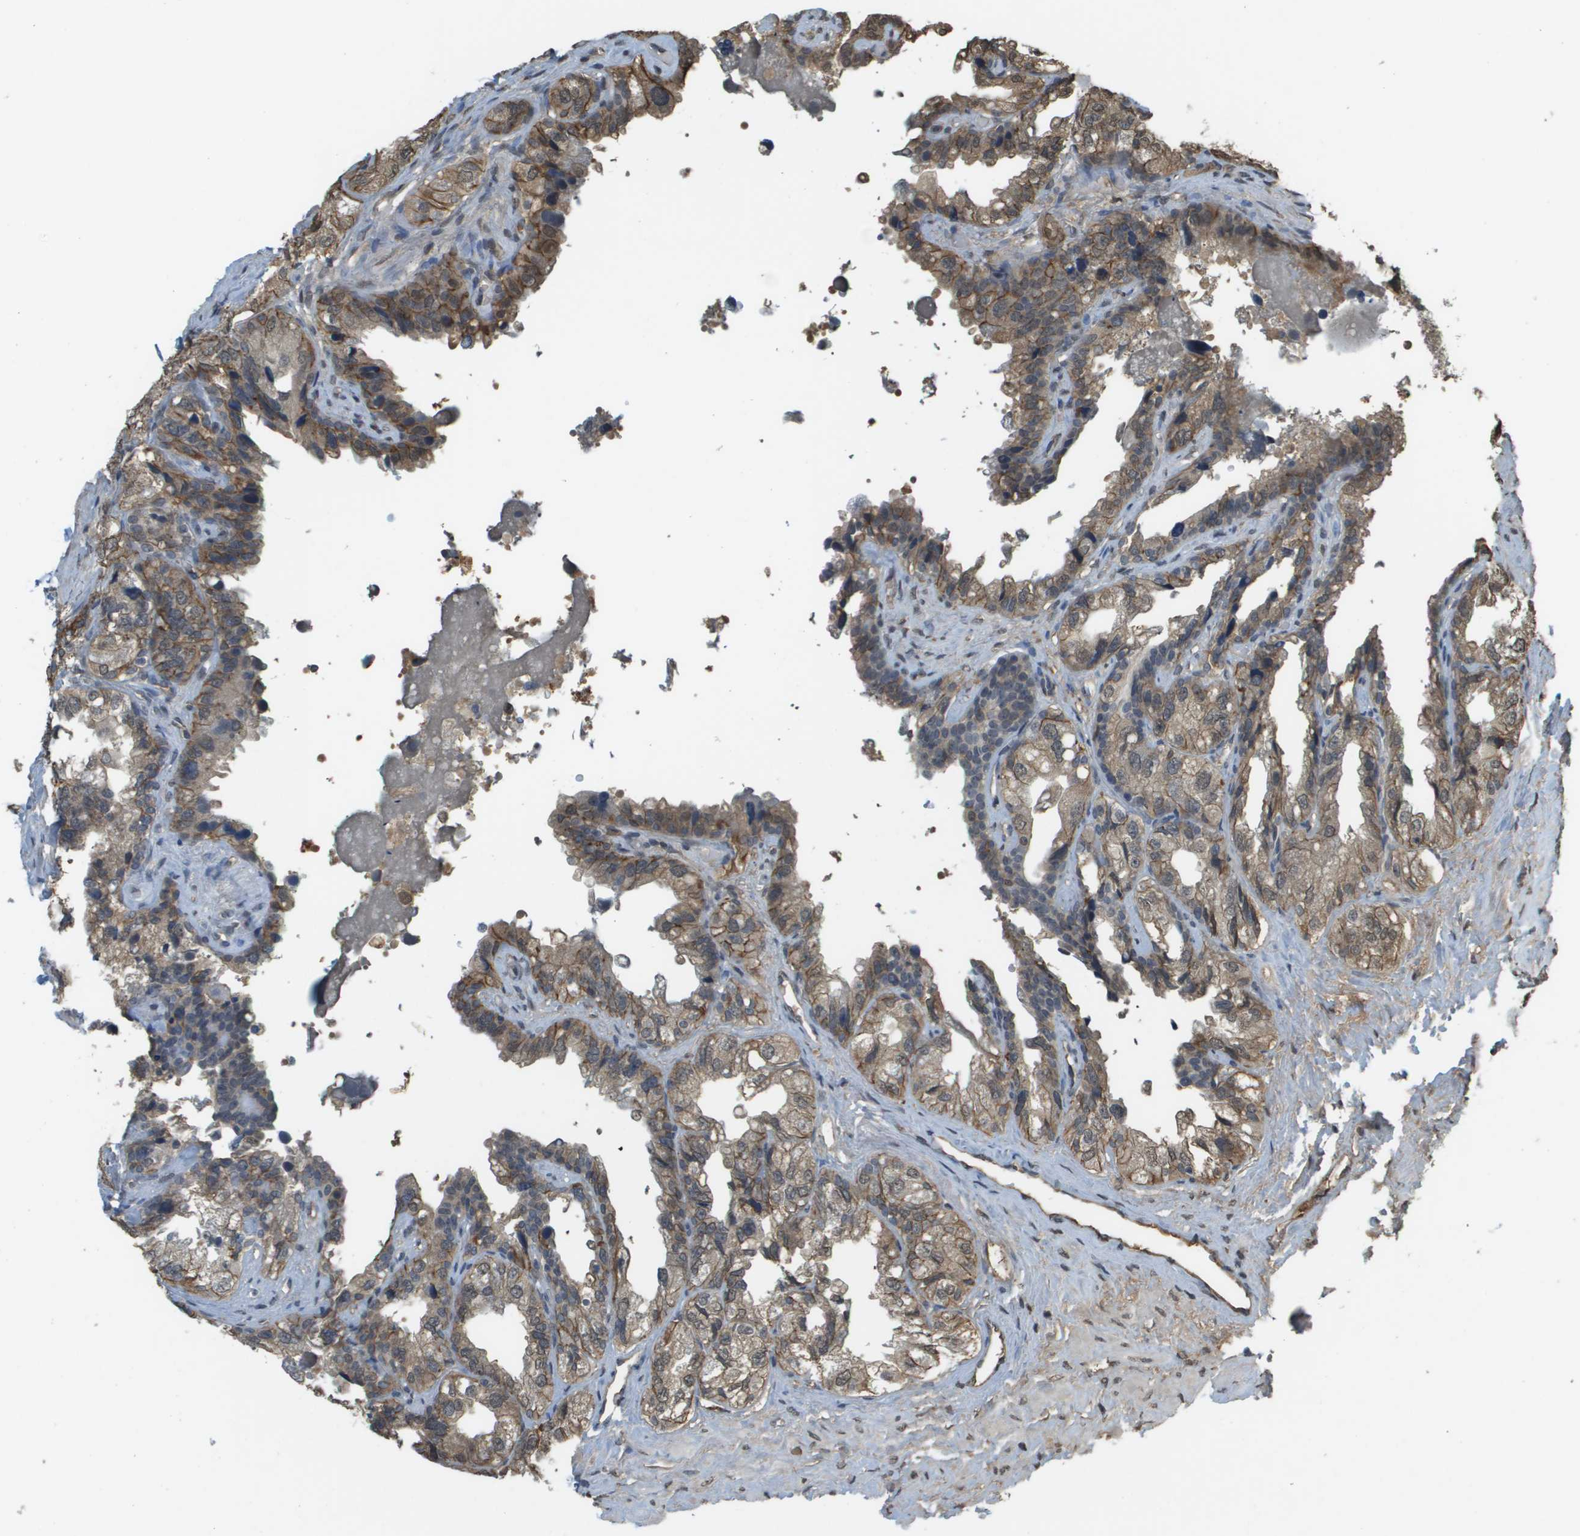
{"staining": {"intensity": "moderate", "quantity": "25%-75%", "location": "cytoplasmic/membranous"}, "tissue": "seminal vesicle", "cell_type": "Glandular cells", "image_type": "normal", "snomed": [{"axis": "morphology", "description": "Normal tissue, NOS"}, {"axis": "topography", "description": "Seminal veicle"}], "caption": "IHC (DAB) staining of unremarkable human seminal vesicle shows moderate cytoplasmic/membranous protein staining in approximately 25%-75% of glandular cells.", "gene": "NDRG2", "patient": {"sex": "male", "age": 68}}